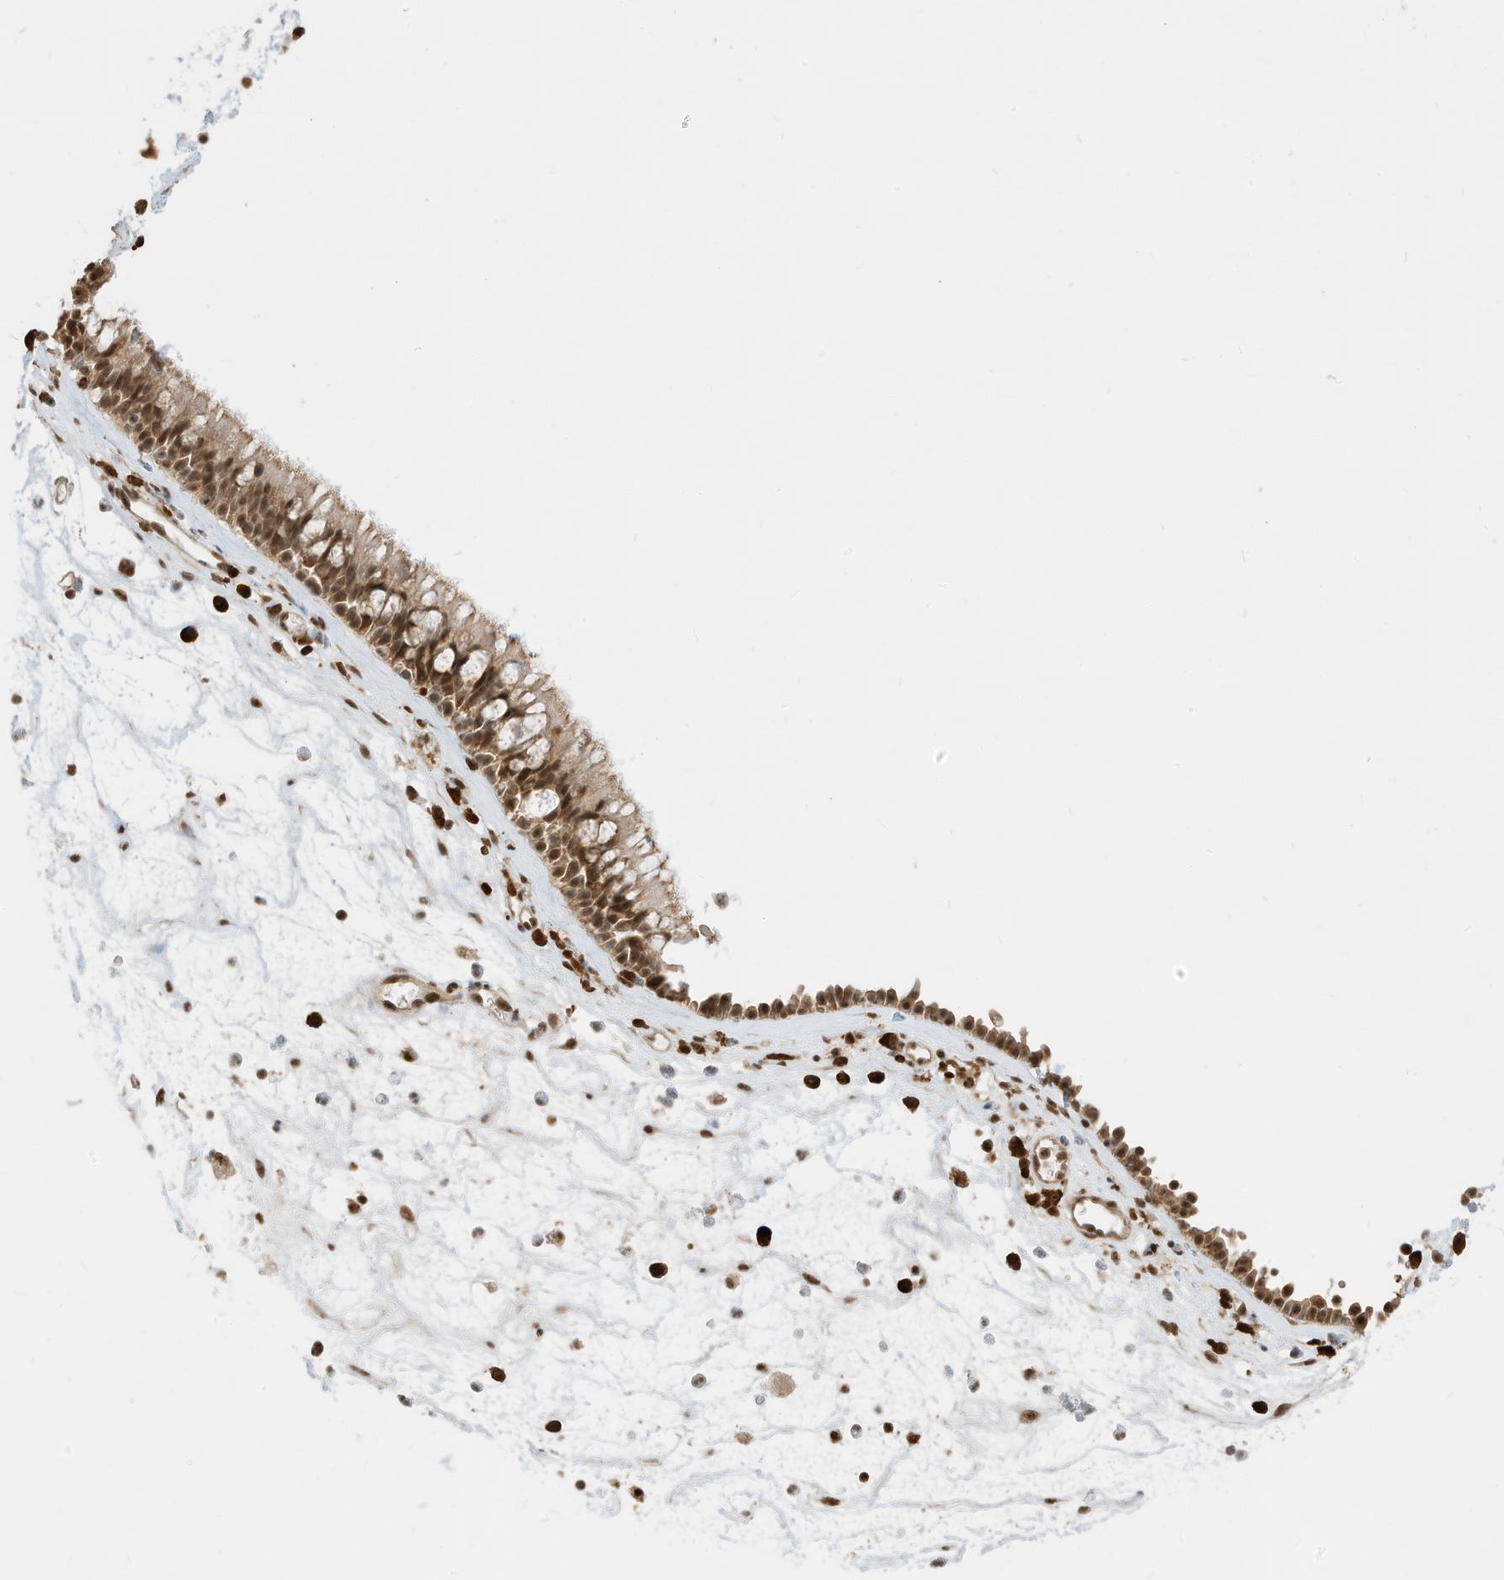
{"staining": {"intensity": "moderate", "quantity": ">75%", "location": "cytoplasmic/membranous,nuclear"}, "tissue": "nasopharynx", "cell_type": "Respiratory epithelial cells", "image_type": "normal", "snomed": [{"axis": "morphology", "description": "Normal tissue, NOS"}, {"axis": "morphology", "description": "Inflammation, NOS"}, {"axis": "morphology", "description": "Malignant melanoma, Metastatic site"}, {"axis": "topography", "description": "Nasopharynx"}], "caption": "Immunohistochemistry (IHC) of benign human nasopharynx exhibits medium levels of moderate cytoplasmic/membranous,nuclear positivity in about >75% of respiratory epithelial cells.", "gene": "ZNF195", "patient": {"sex": "male", "age": 70}}